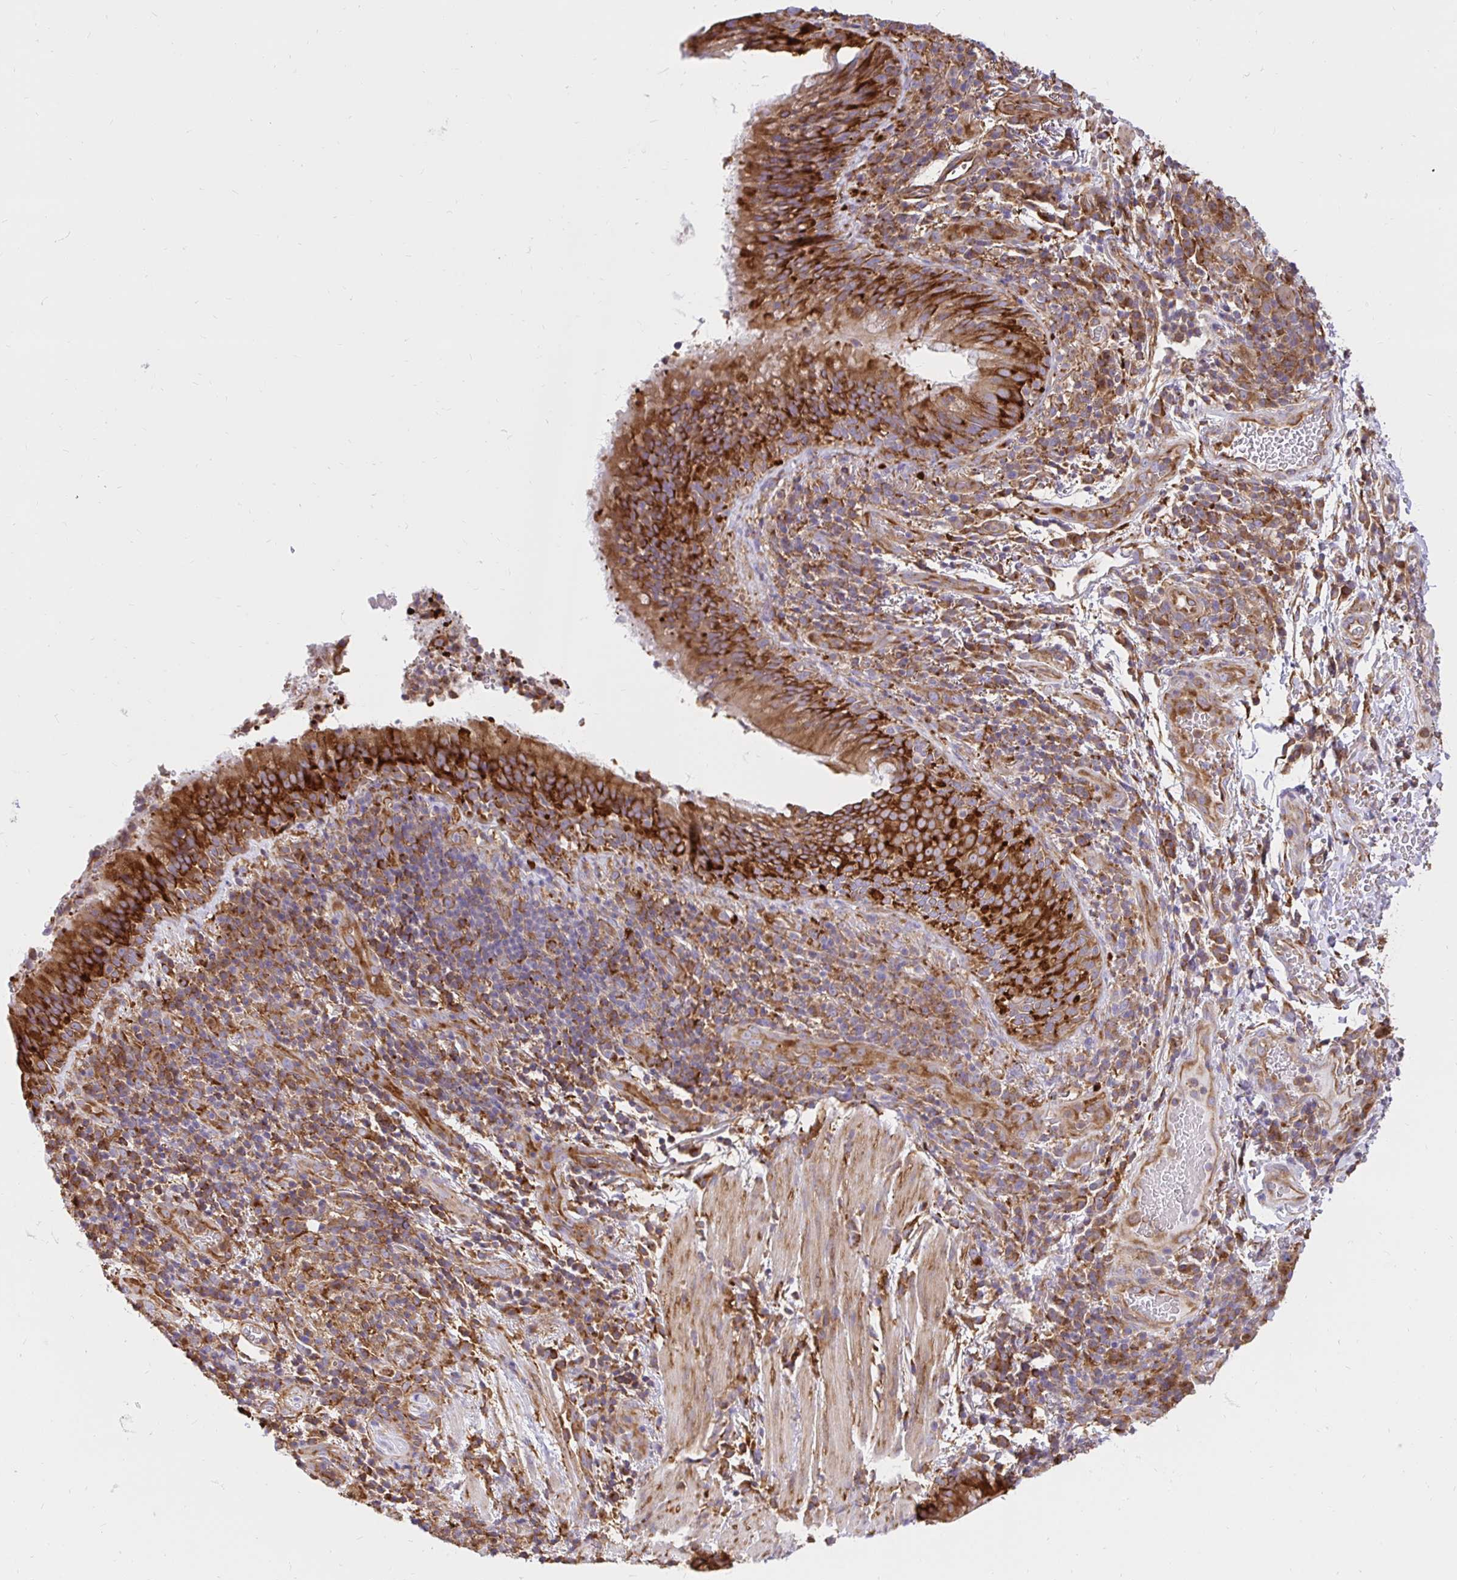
{"staining": {"intensity": "strong", "quantity": ">75%", "location": "cytoplasmic/membranous"}, "tissue": "bronchus", "cell_type": "Respiratory epithelial cells", "image_type": "normal", "snomed": [{"axis": "morphology", "description": "Normal tissue, NOS"}, {"axis": "topography", "description": "Lymph node"}, {"axis": "topography", "description": "Bronchus"}], "caption": "Immunohistochemical staining of normal bronchus shows >75% levels of strong cytoplasmic/membranous protein positivity in approximately >75% of respiratory epithelial cells.", "gene": "ABCB10", "patient": {"sex": "male", "age": 56}}